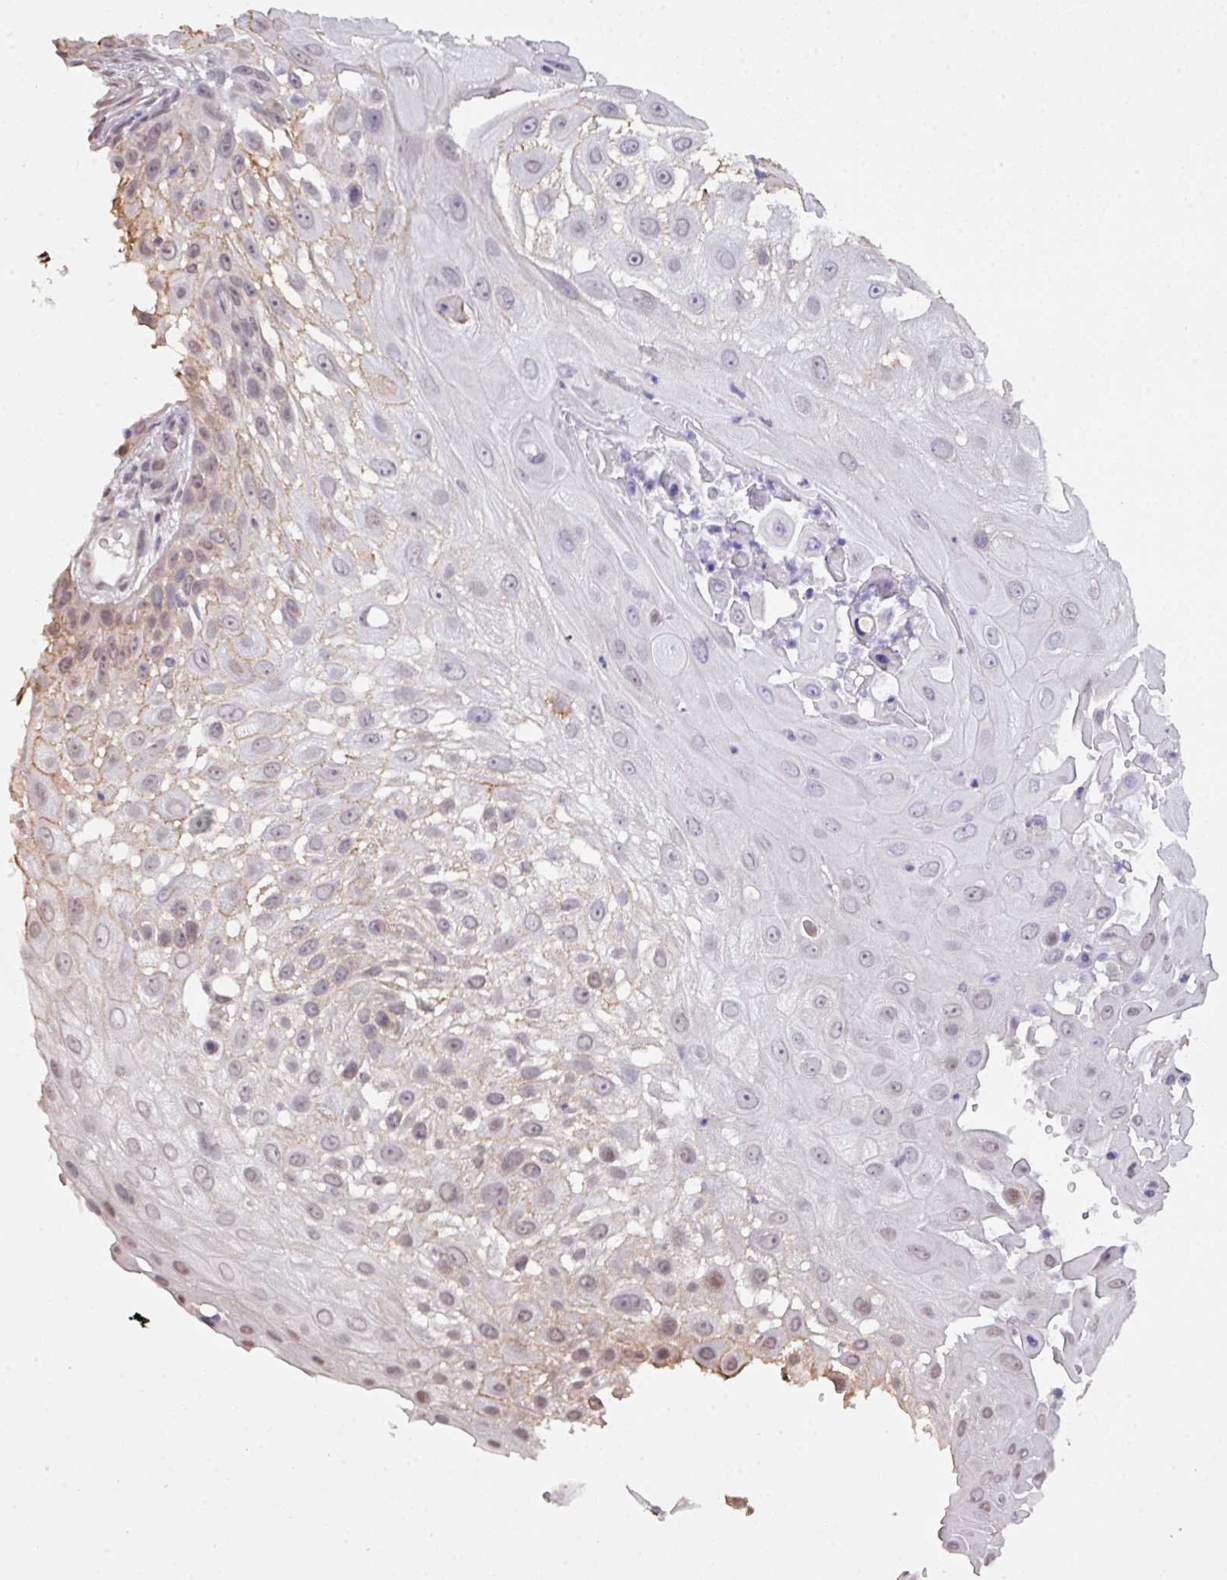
{"staining": {"intensity": "moderate", "quantity": "<25%", "location": "cytoplasmic/membranous"}, "tissue": "skin cancer", "cell_type": "Tumor cells", "image_type": "cancer", "snomed": [{"axis": "morphology", "description": "Squamous cell carcinoma, NOS"}, {"axis": "topography", "description": "Skin"}], "caption": "An image of human skin cancer (squamous cell carcinoma) stained for a protein demonstrates moderate cytoplasmic/membranous brown staining in tumor cells.", "gene": "ANKRD13B", "patient": {"sex": "female", "age": 44}}